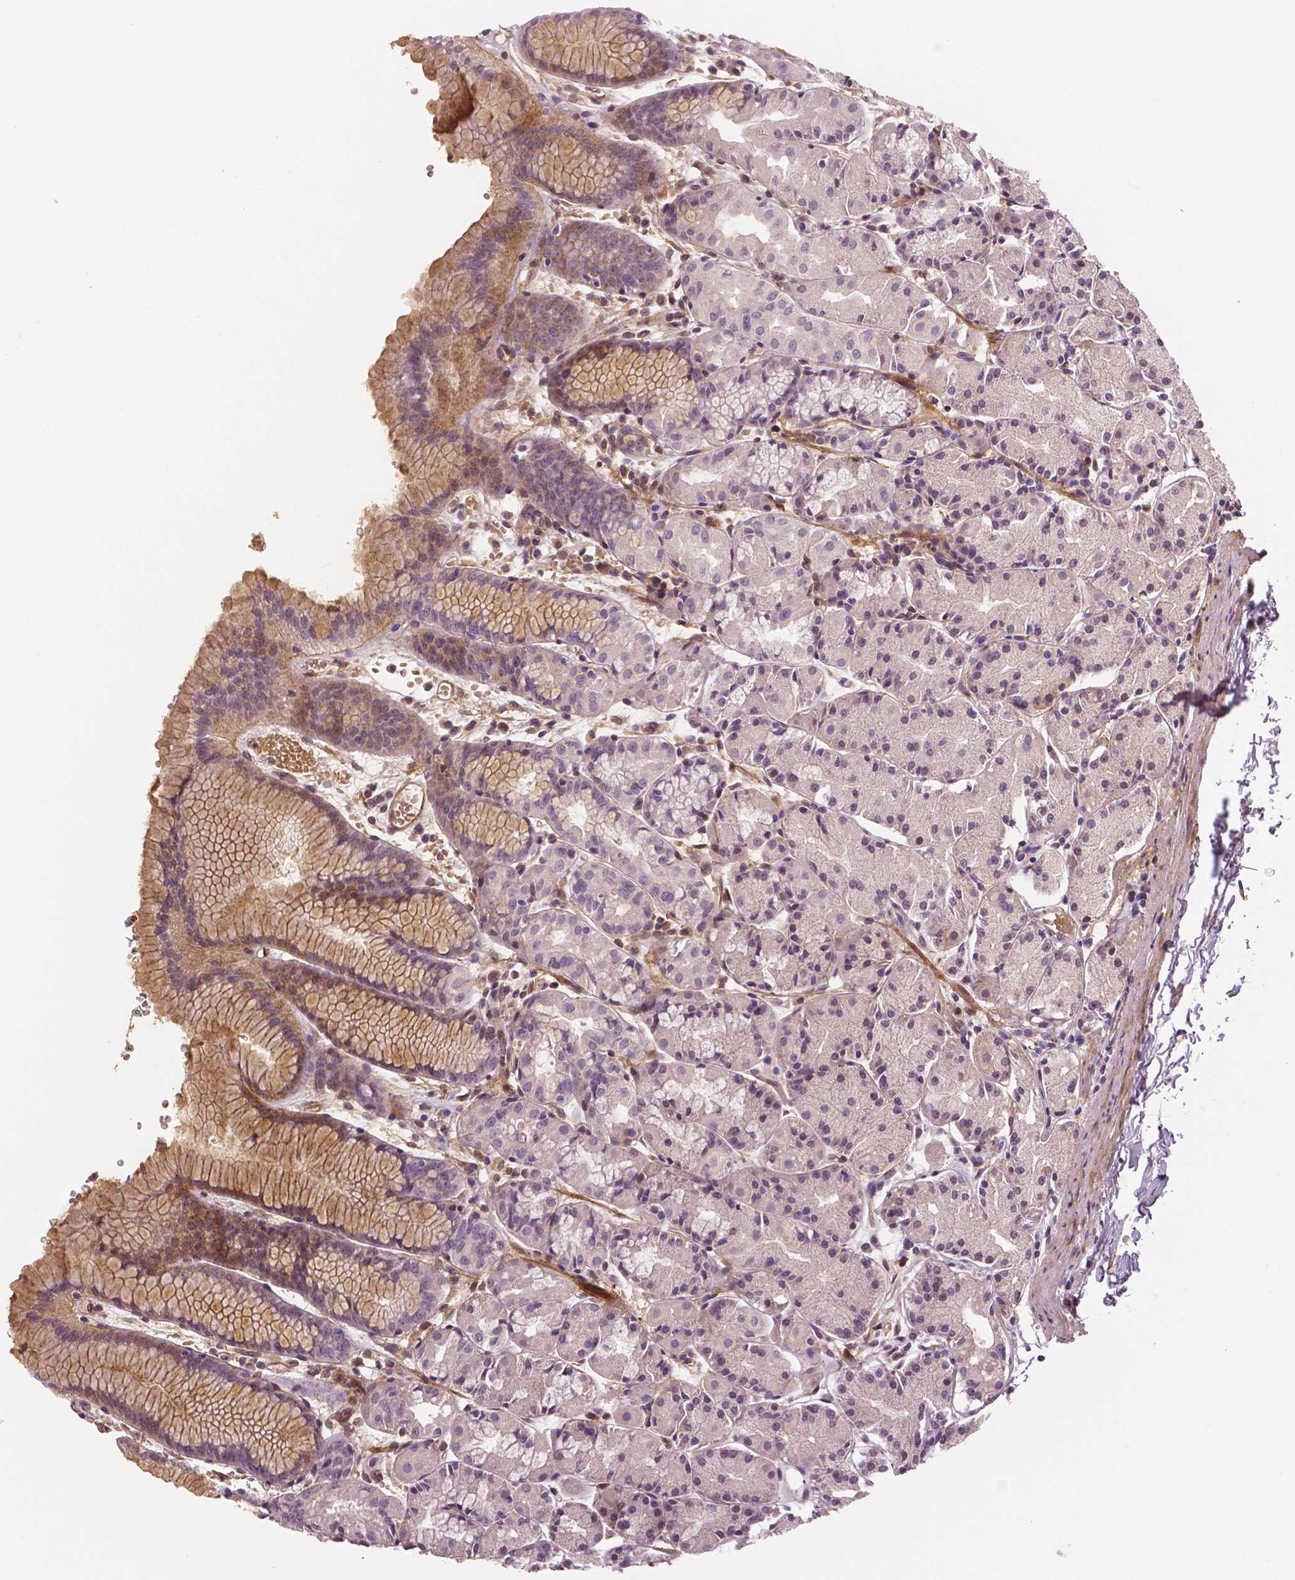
{"staining": {"intensity": "strong", "quantity": "25%-75%", "location": "cytoplasmic/membranous"}, "tissue": "stomach", "cell_type": "Glandular cells", "image_type": "normal", "snomed": [{"axis": "morphology", "description": "Normal tissue, NOS"}, {"axis": "topography", "description": "Stomach, upper"}], "caption": "Stomach stained with immunohistochemistry shows strong cytoplasmic/membranous expression in about 25%-75% of glandular cells.", "gene": "FLT1", "patient": {"sex": "male", "age": 47}}